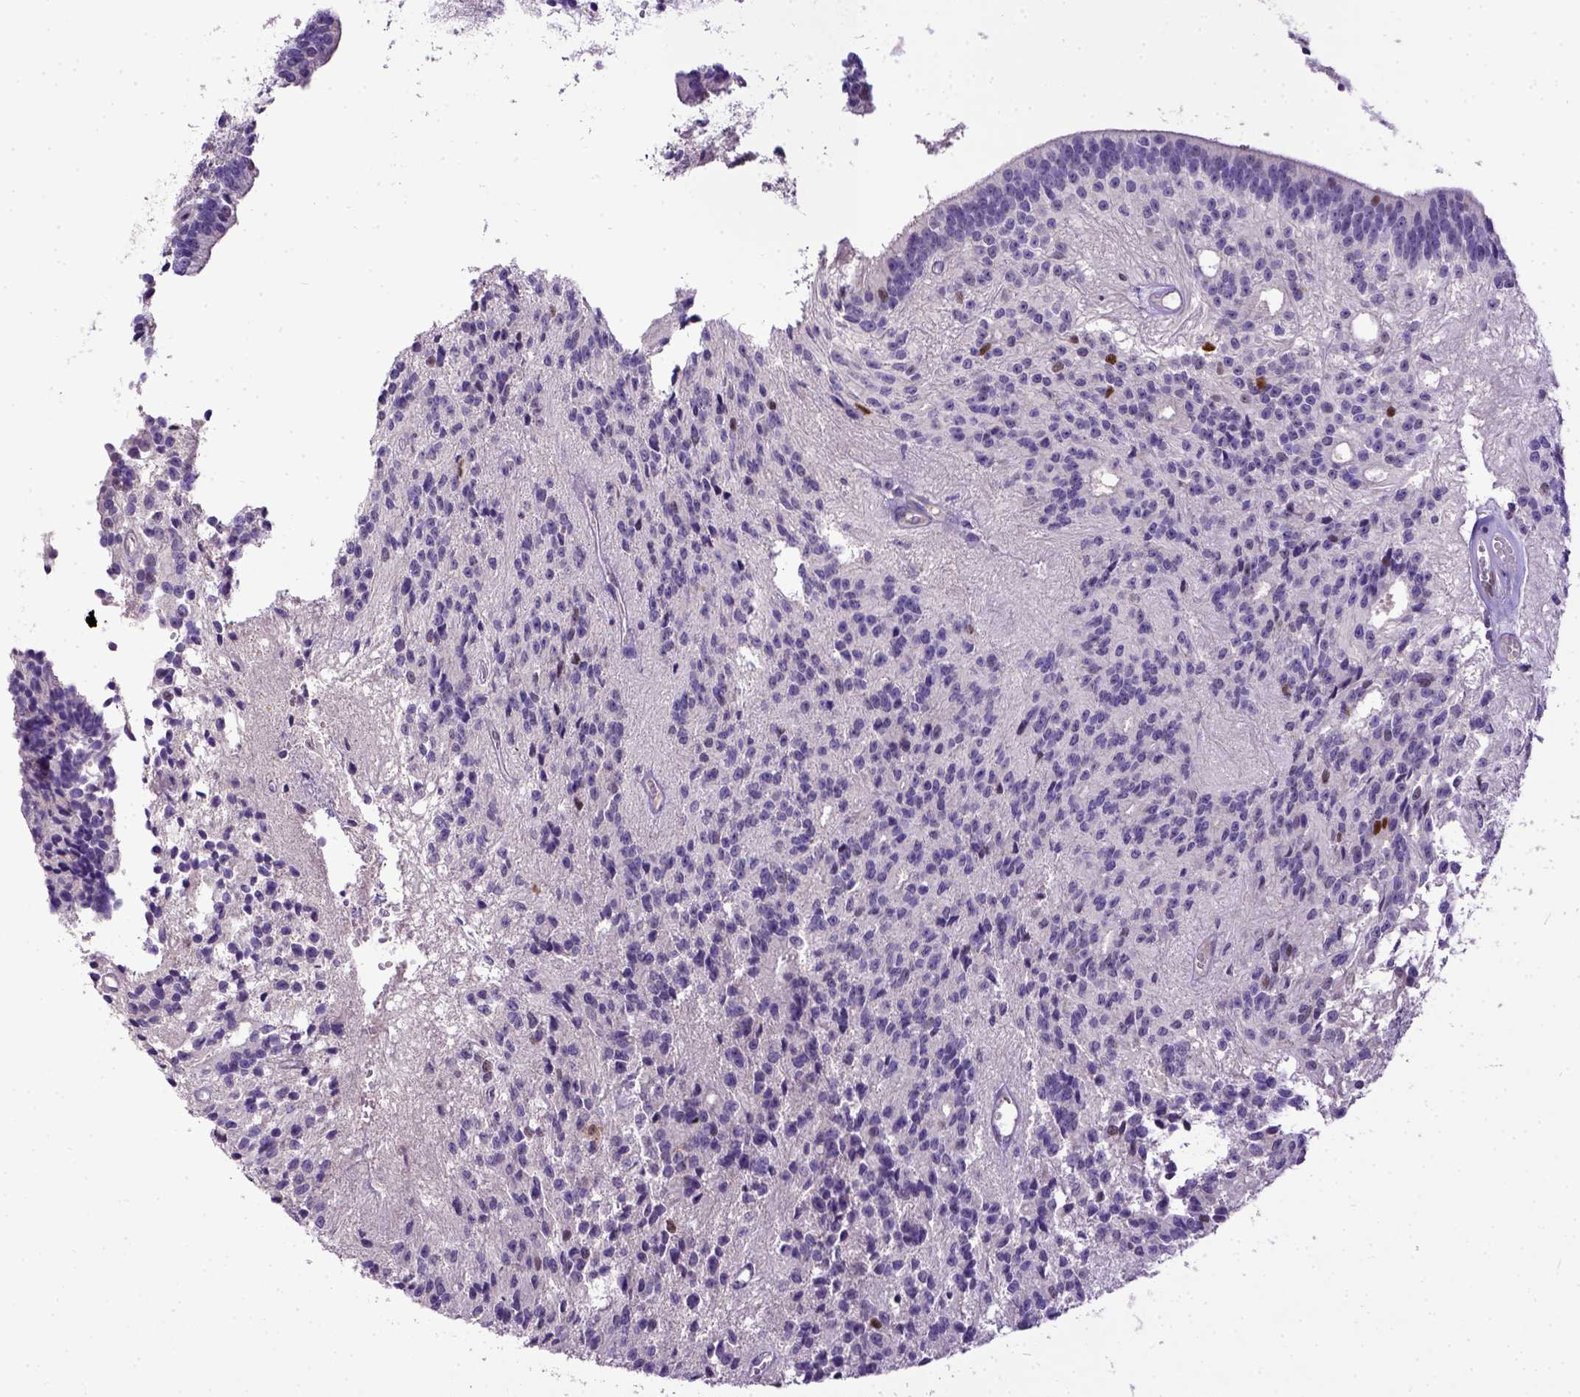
{"staining": {"intensity": "negative", "quantity": "none", "location": "none"}, "tissue": "glioma", "cell_type": "Tumor cells", "image_type": "cancer", "snomed": [{"axis": "morphology", "description": "Glioma, malignant, Low grade"}, {"axis": "topography", "description": "Brain"}], "caption": "Histopathology image shows no protein staining in tumor cells of malignant low-grade glioma tissue.", "gene": "CDKN1A", "patient": {"sex": "male", "age": 31}}